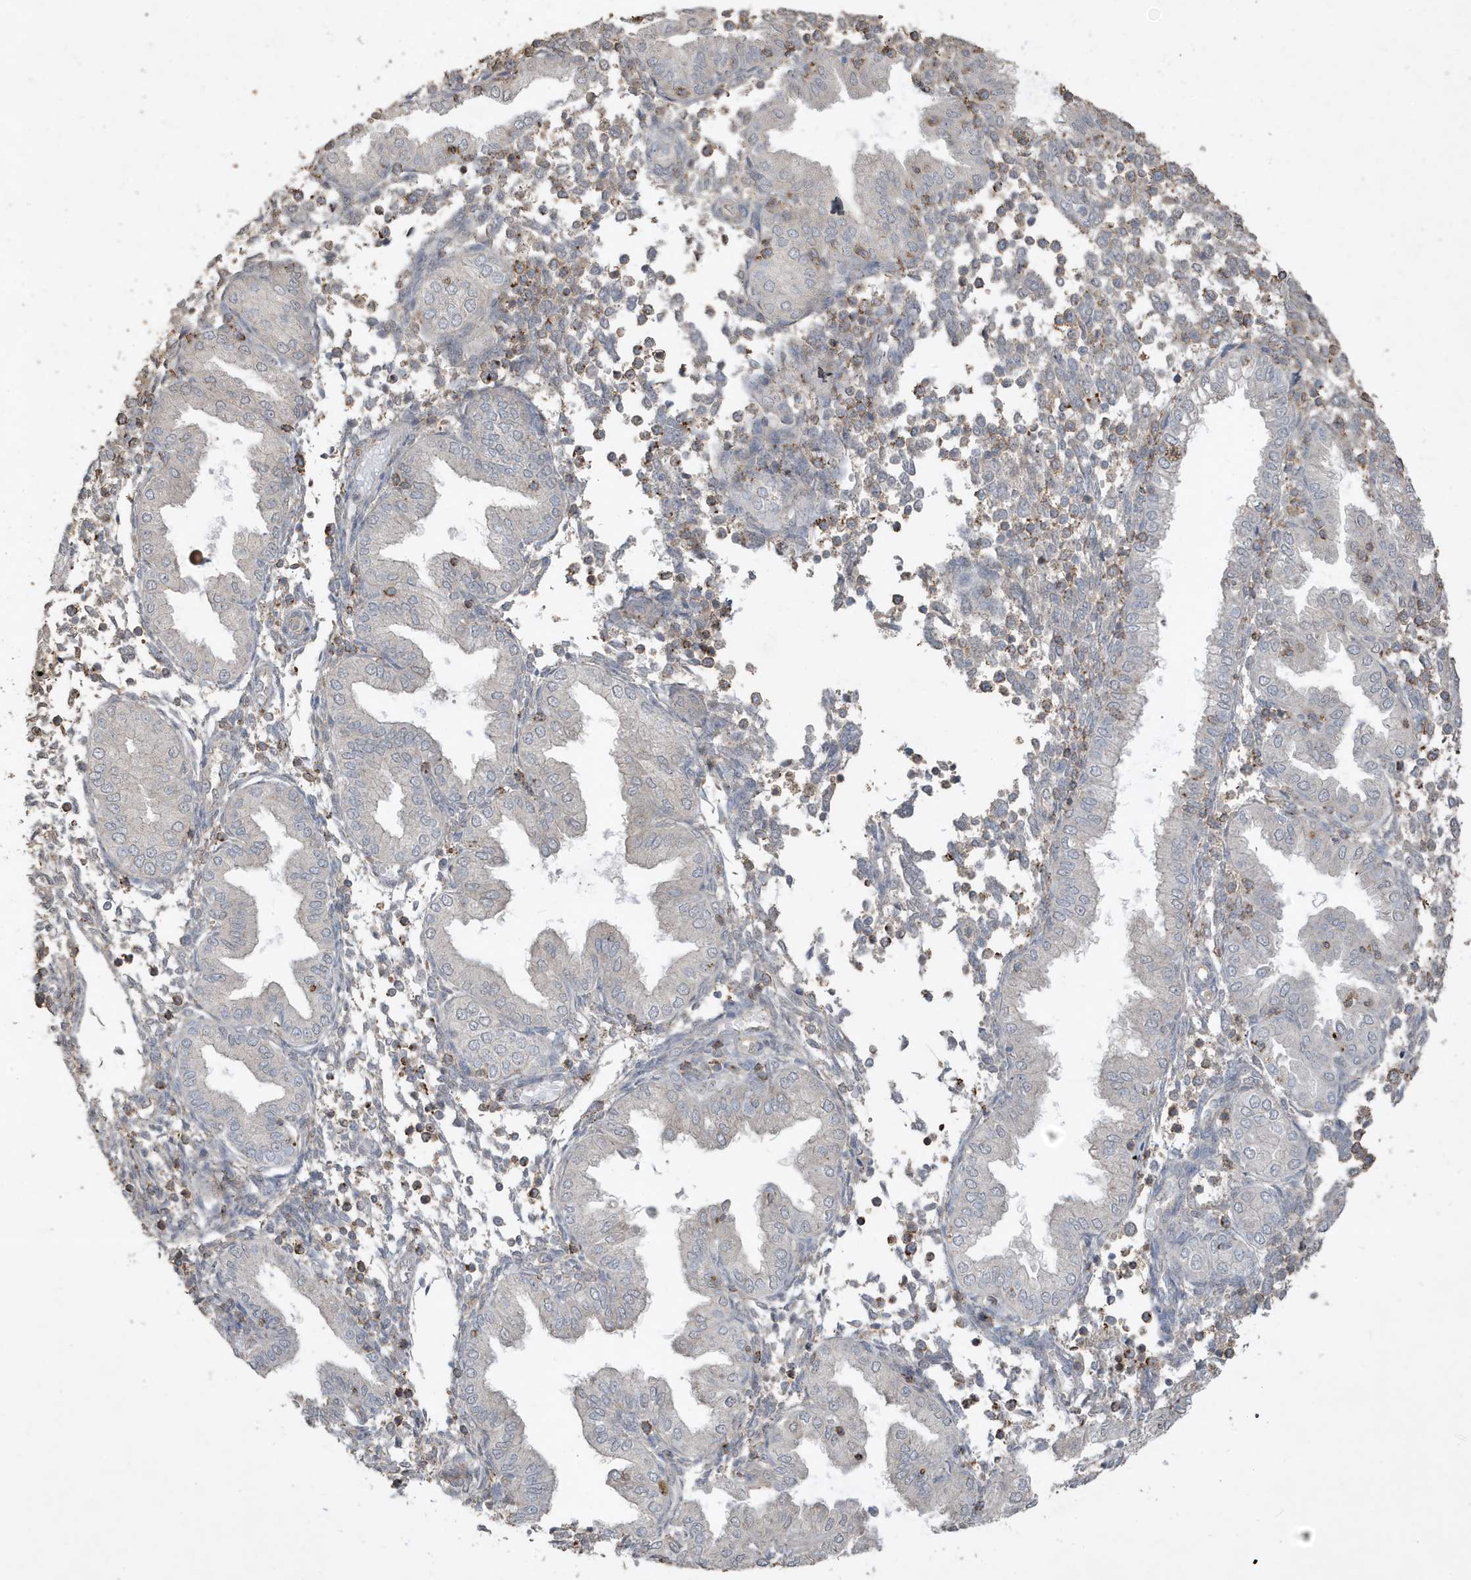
{"staining": {"intensity": "negative", "quantity": "none", "location": "none"}, "tissue": "endometrium", "cell_type": "Cells in endometrial stroma", "image_type": "normal", "snomed": [{"axis": "morphology", "description": "Normal tissue, NOS"}, {"axis": "topography", "description": "Endometrium"}], "caption": "Cells in endometrial stroma show no significant staining in unremarkable endometrium. (DAB immunohistochemistry (IHC), high magnification).", "gene": "PRRT3", "patient": {"sex": "female", "age": 53}}